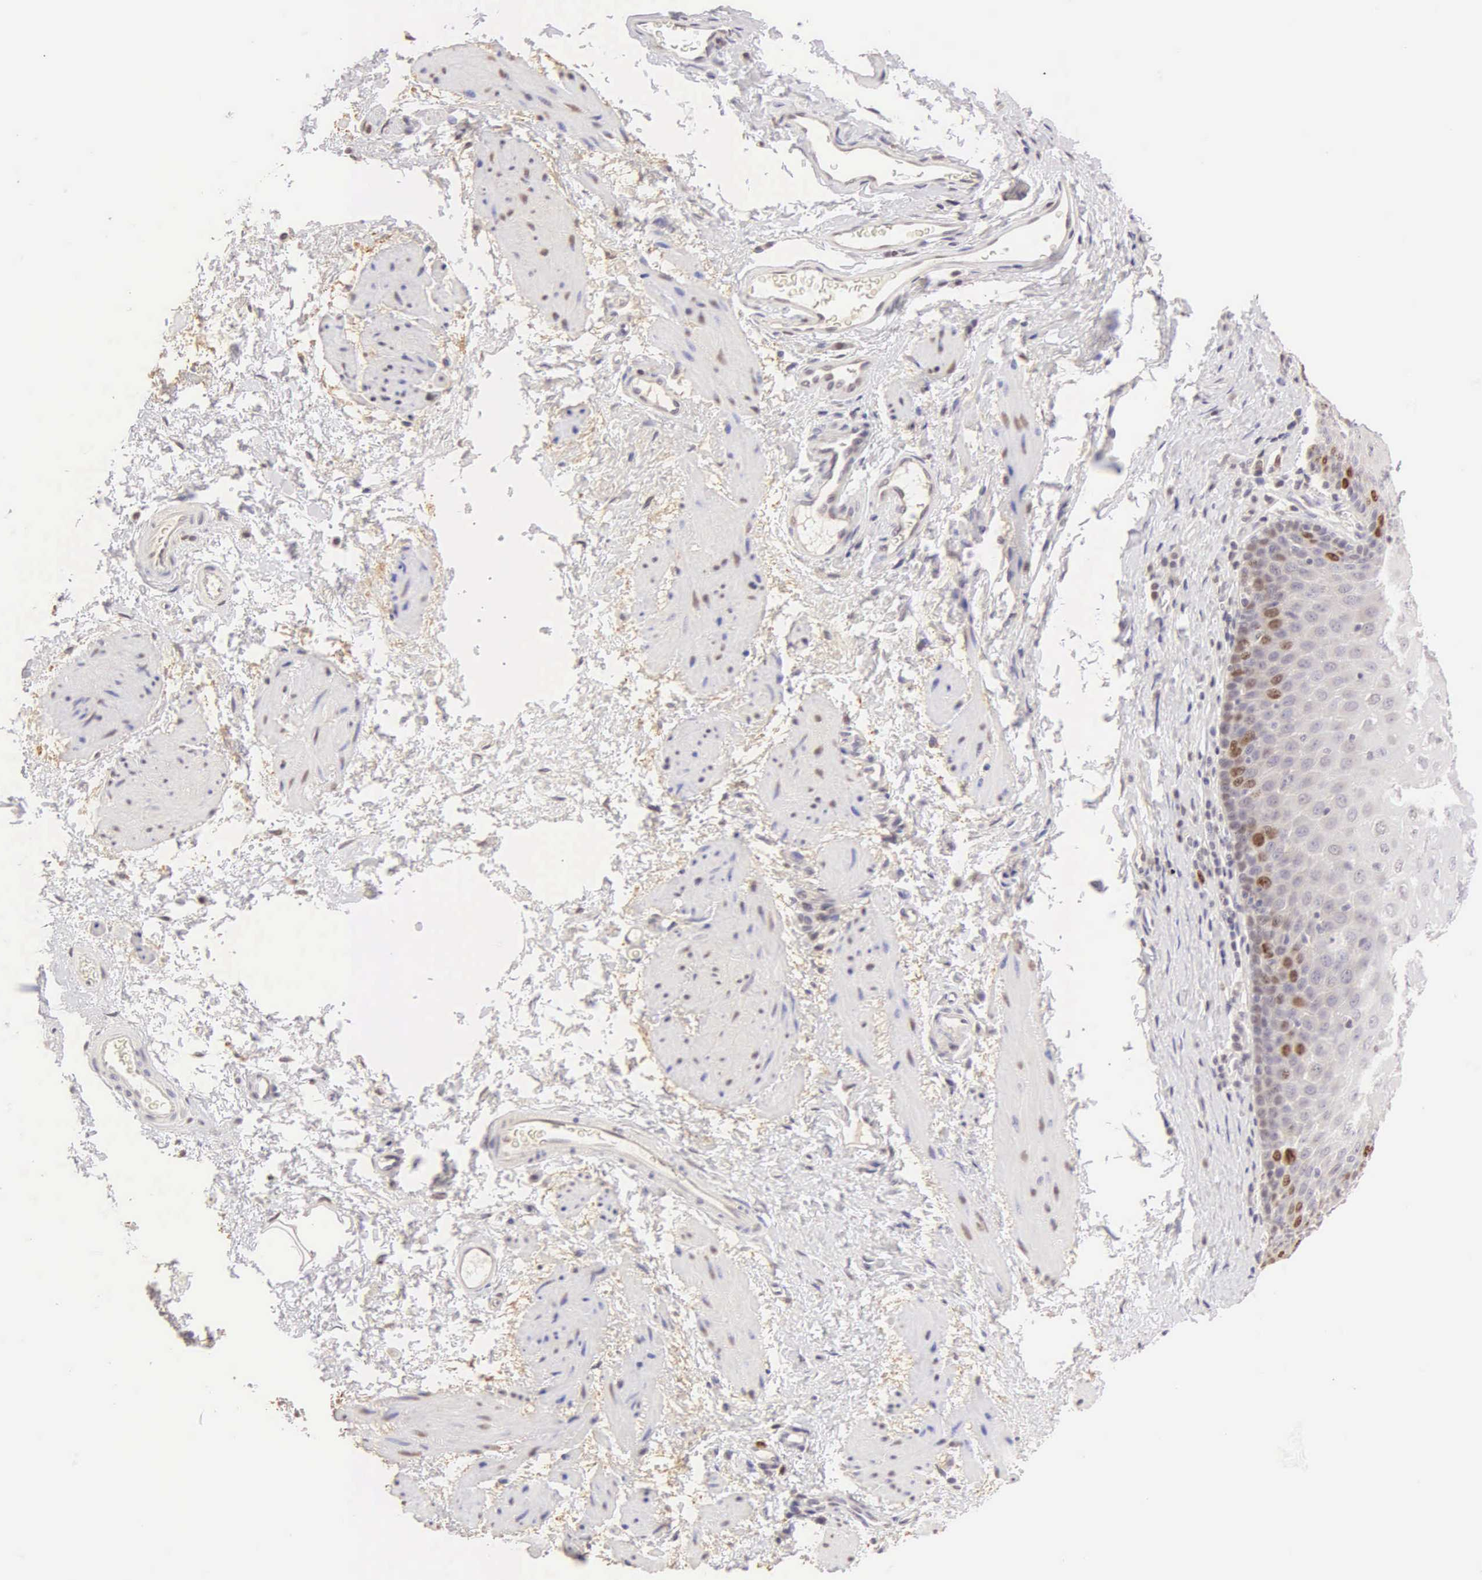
{"staining": {"intensity": "strong", "quantity": "<25%", "location": "nuclear"}, "tissue": "esophagus", "cell_type": "Squamous epithelial cells", "image_type": "normal", "snomed": [{"axis": "morphology", "description": "Normal tissue, NOS"}, {"axis": "topography", "description": "Esophagus"}], "caption": "Immunohistochemical staining of benign esophagus shows <25% levels of strong nuclear protein positivity in about <25% of squamous epithelial cells.", "gene": "MKI67", "patient": {"sex": "female", "age": 61}}